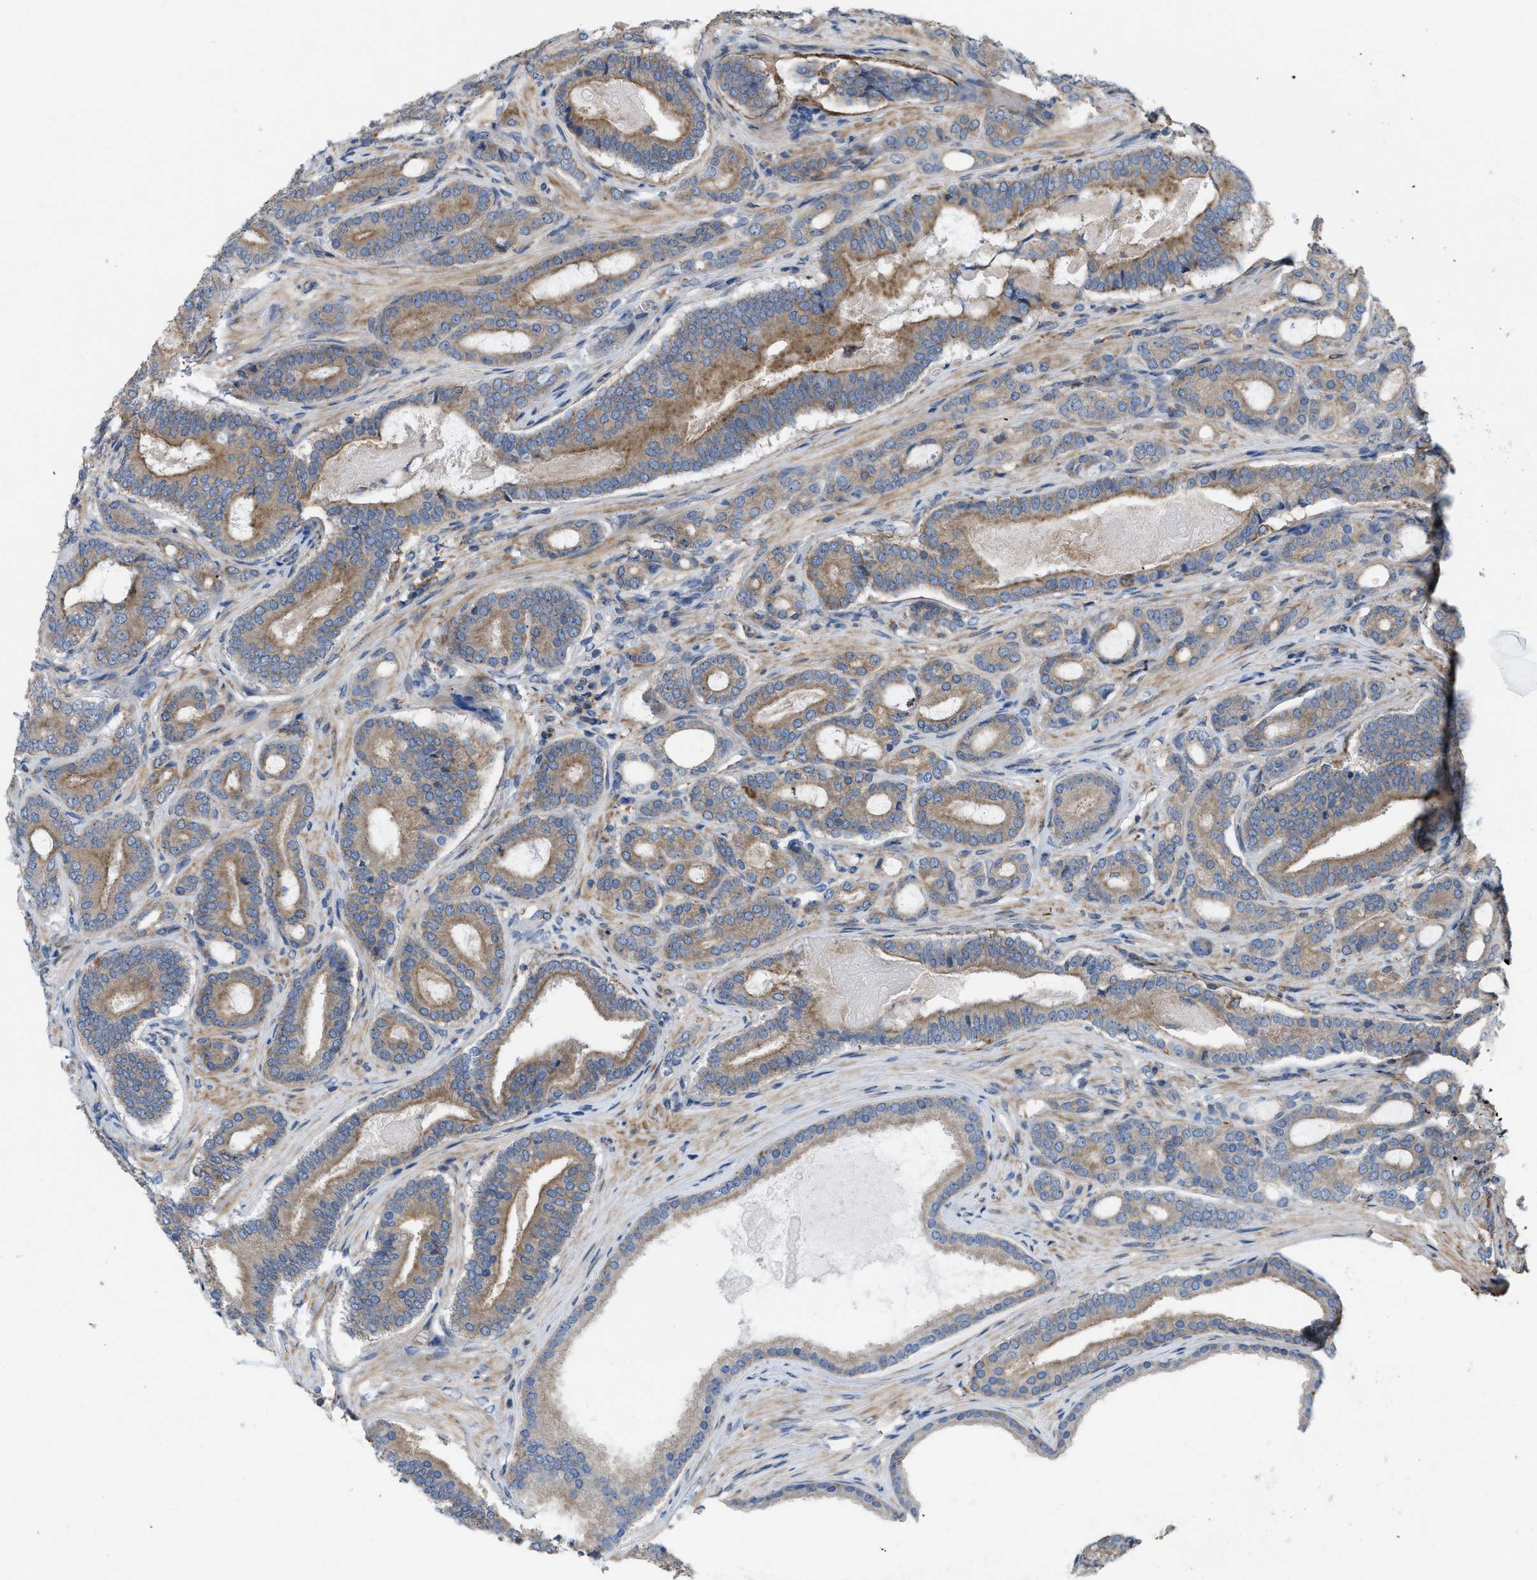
{"staining": {"intensity": "moderate", "quantity": ">75%", "location": "cytoplasmic/membranous"}, "tissue": "prostate cancer", "cell_type": "Tumor cells", "image_type": "cancer", "snomed": [{"axis": "morphology", "description": "Adenocarcinoma, High grade"}, {"axis": "topography", "description": "Prostate"}], "caption": "An image of adenocarcinoma (high-grade) (prostate) stained for a protein displays moderate cytoplasmic/membranous brown staining in tumor cells.", "gene": "MYO18A", "patient": {"sex": "male", "age": 60}}